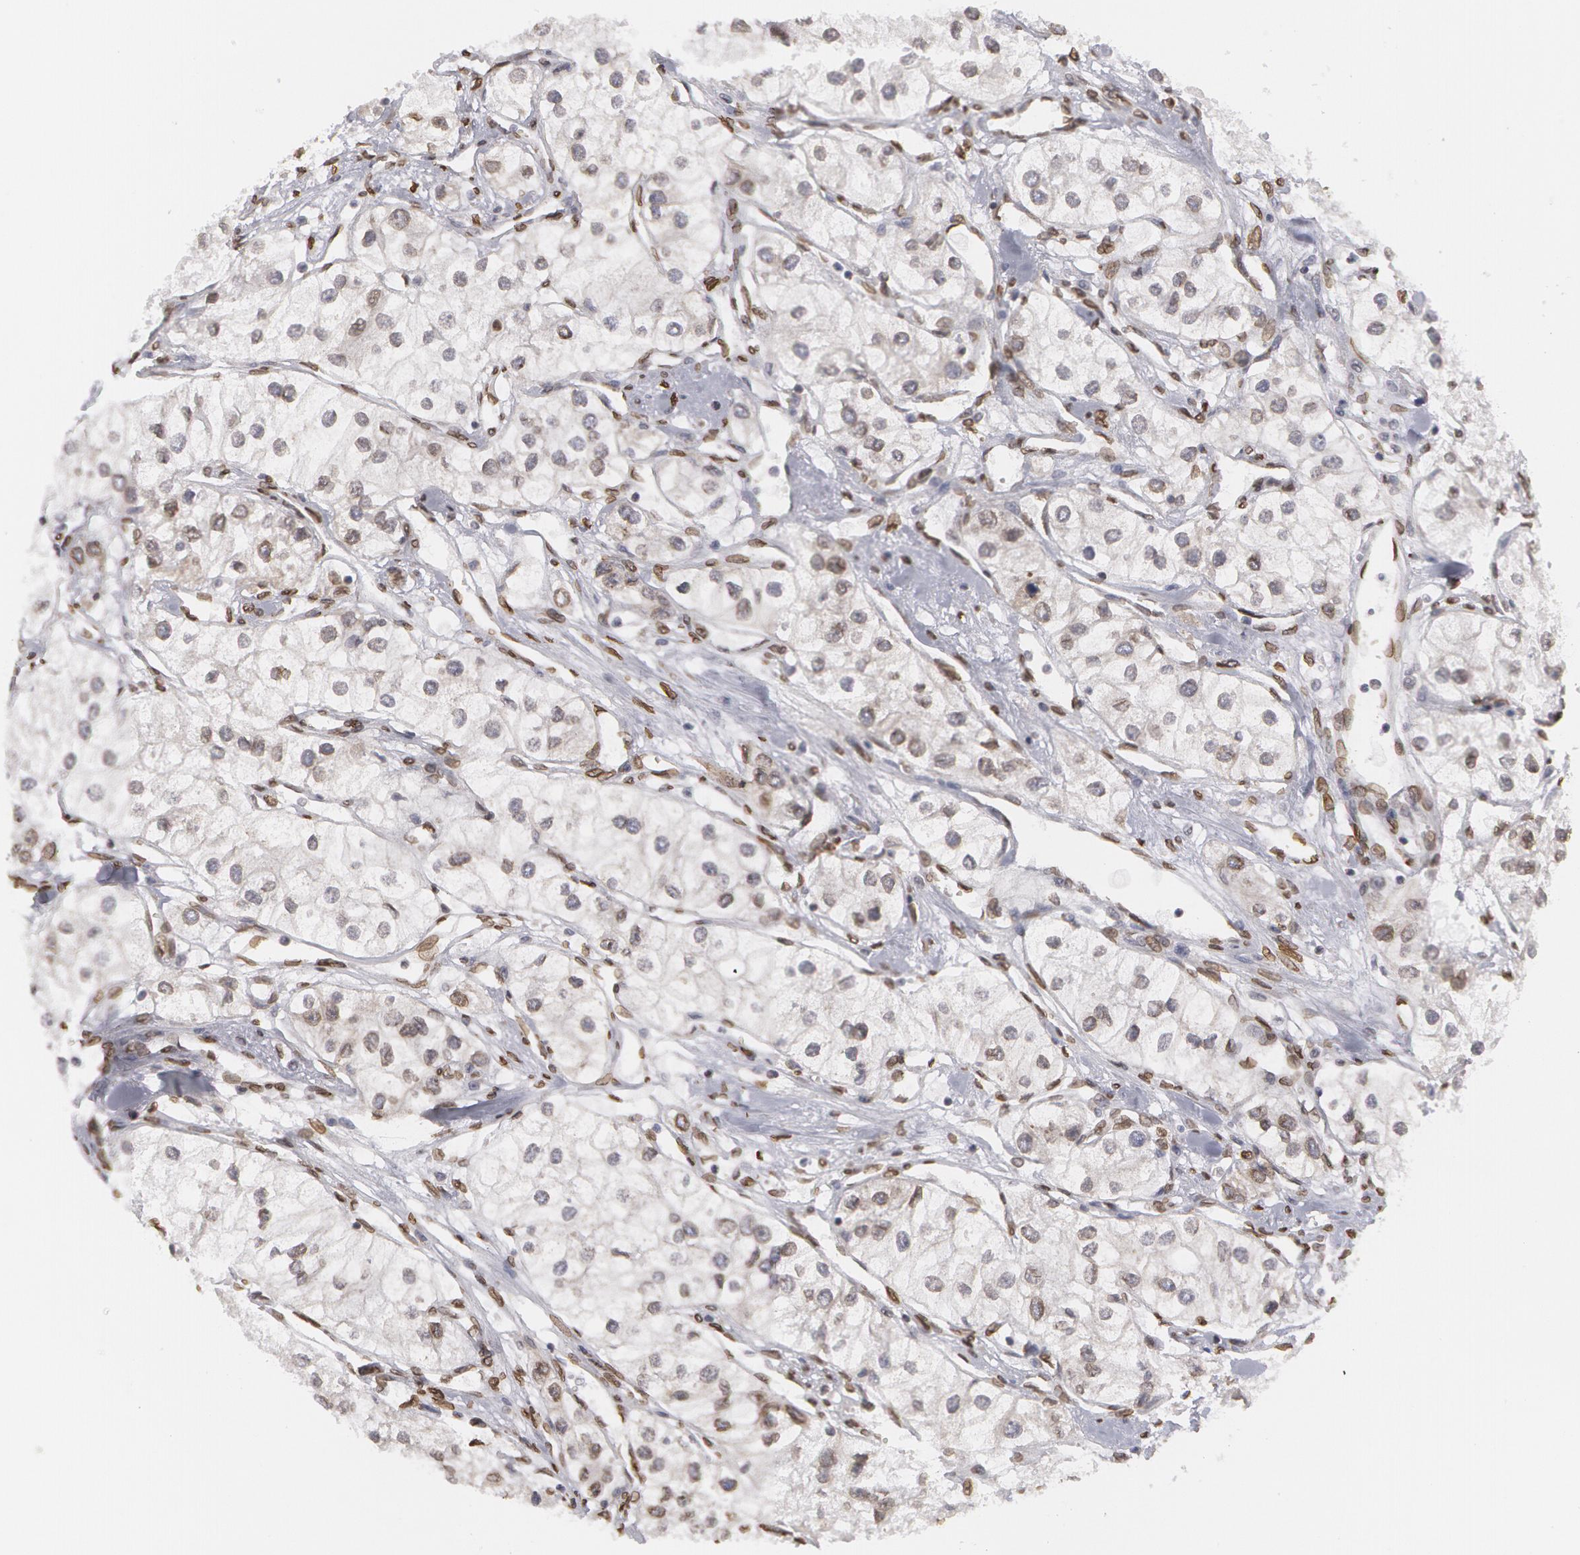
{"staining": {"intensity": "weak", "quantity": "25%-75%", "location": "nuclear"}, "tissue": "renal cancer", "cell_type": "Tumor cells", "image_type": "cancer", "snomed": [{"axis": "morphology", "description": "Adenocarcinoma, NOS"}, {"axis": "topography", "description": "Kidney"}], "caption": "IHC (DAB (3,3'-diaminobenzidine)) staining of human renal cancer shows weak nuclear protein positivity in about 25%-75% of tumor cells.", "gene": "EMD", "patient": {"sex": "male", "age": 57}}